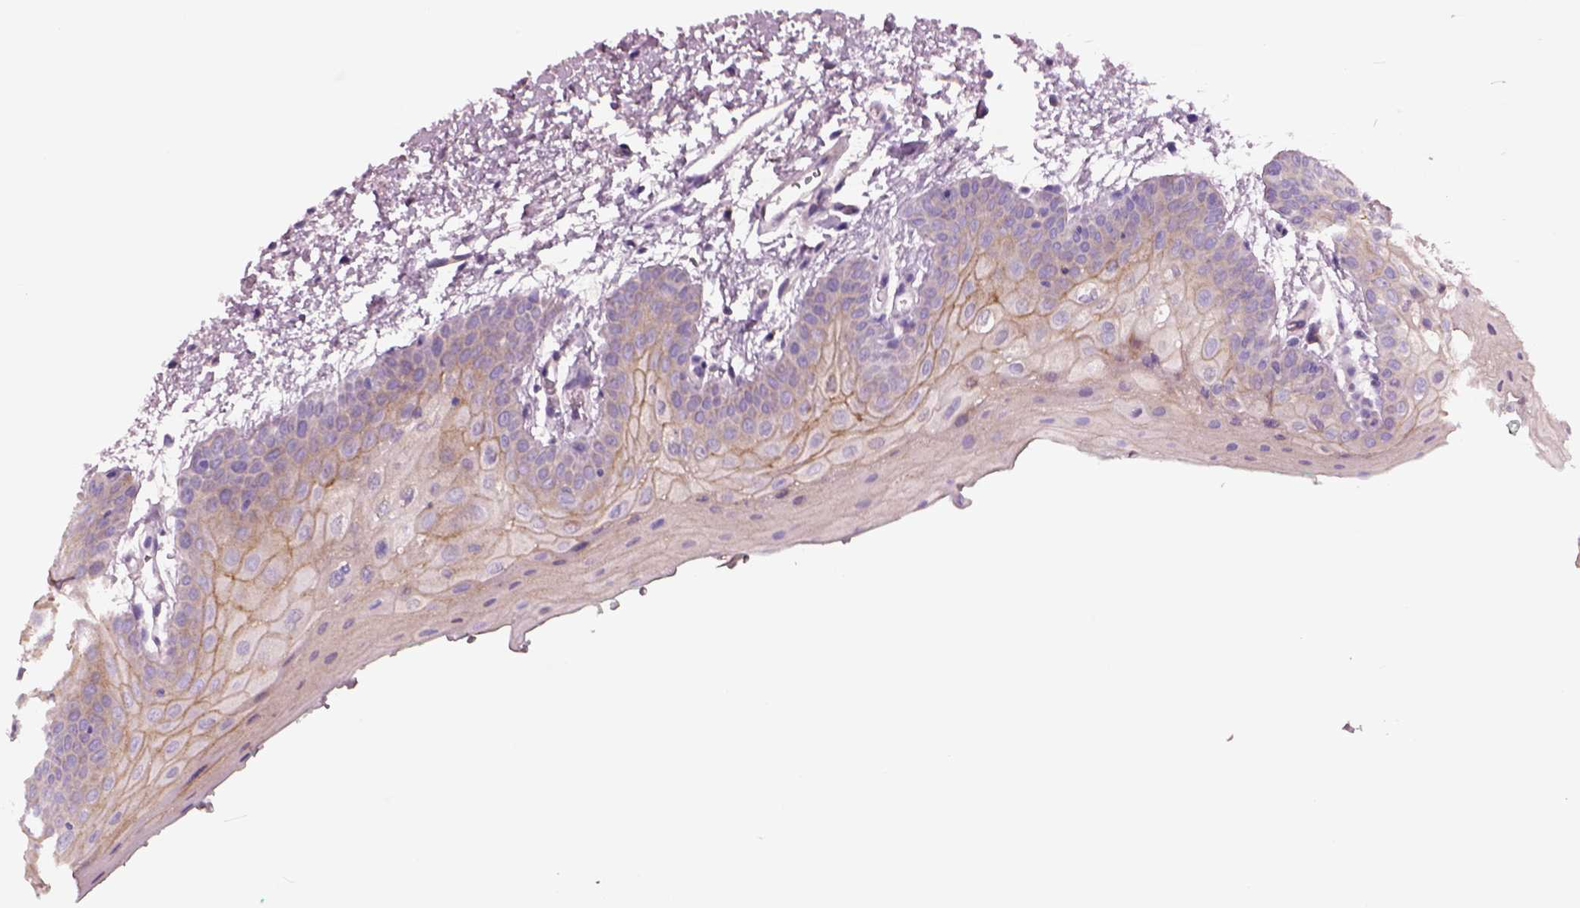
{"staining": {"intensity": "moderate", "quantity": "25%-75%", "location": "cytoplasmic/membranous"}, "tissue": "oral mucosa", "cell_type": "Squamous epithelial cells", "image_type": "normal", "snomed": [{"axis": "morphology", "description": "Normal tissue, NOS"}, {"axis": "morphology", "description": "Squamous cell carcinoma, NOS"}, {"axis": "topography", "description": "Oral tissue"}, {"axis": "topography", "description": "Head-Neck"}], "caption": "Benign oral mucosa demonstrates moderate cytoplasmic/membranous staining in about 25%-75% of squamous epithelial cells, visualized by immunohistochemistry.", "gene": "PLPP7", "patient": {"sex": "female", "age": 50}}